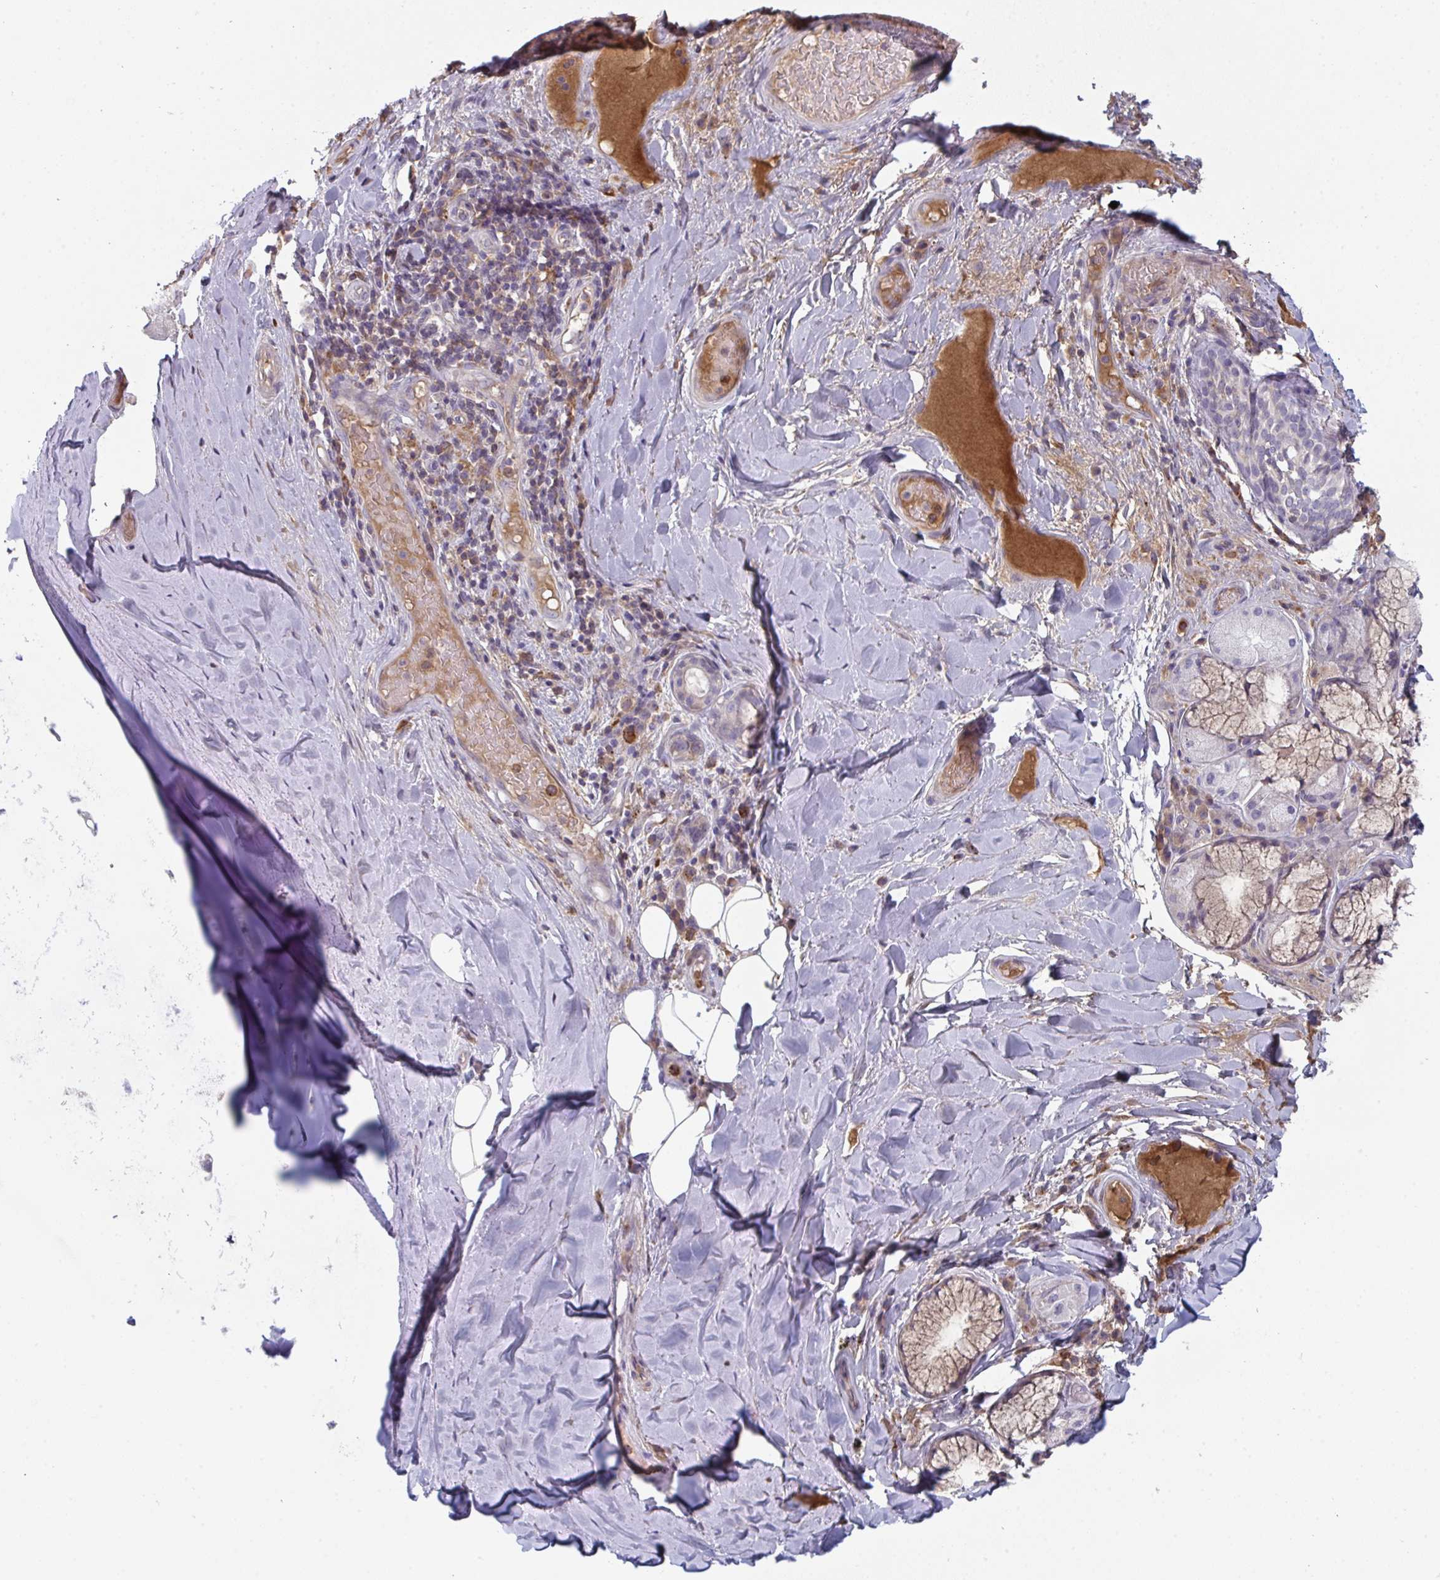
{"staining": {"intensity": "negative", "quantity": "none", "location": "none"}, "tissue": "adipose tissue", "cell_type": "Adipocytes", "image_type": "normal", "snomed": [{"axis": "morphology", "description": "Normal tissue, NOS"}, {"axis": "topography", "description": "Cartilage tissue"}, {"axis": "topography", "description": "Bronchus"}], "caption": "The histopathology image exhibits no staining of adipocytes in benign adipose tissue. Brightfield microscopy of IHC stained with DAB (brown) and hematoxylin (blue), captured at high magnification.", "gene": "HGFAC", "patient": {"sex": "male", "age": 64}}